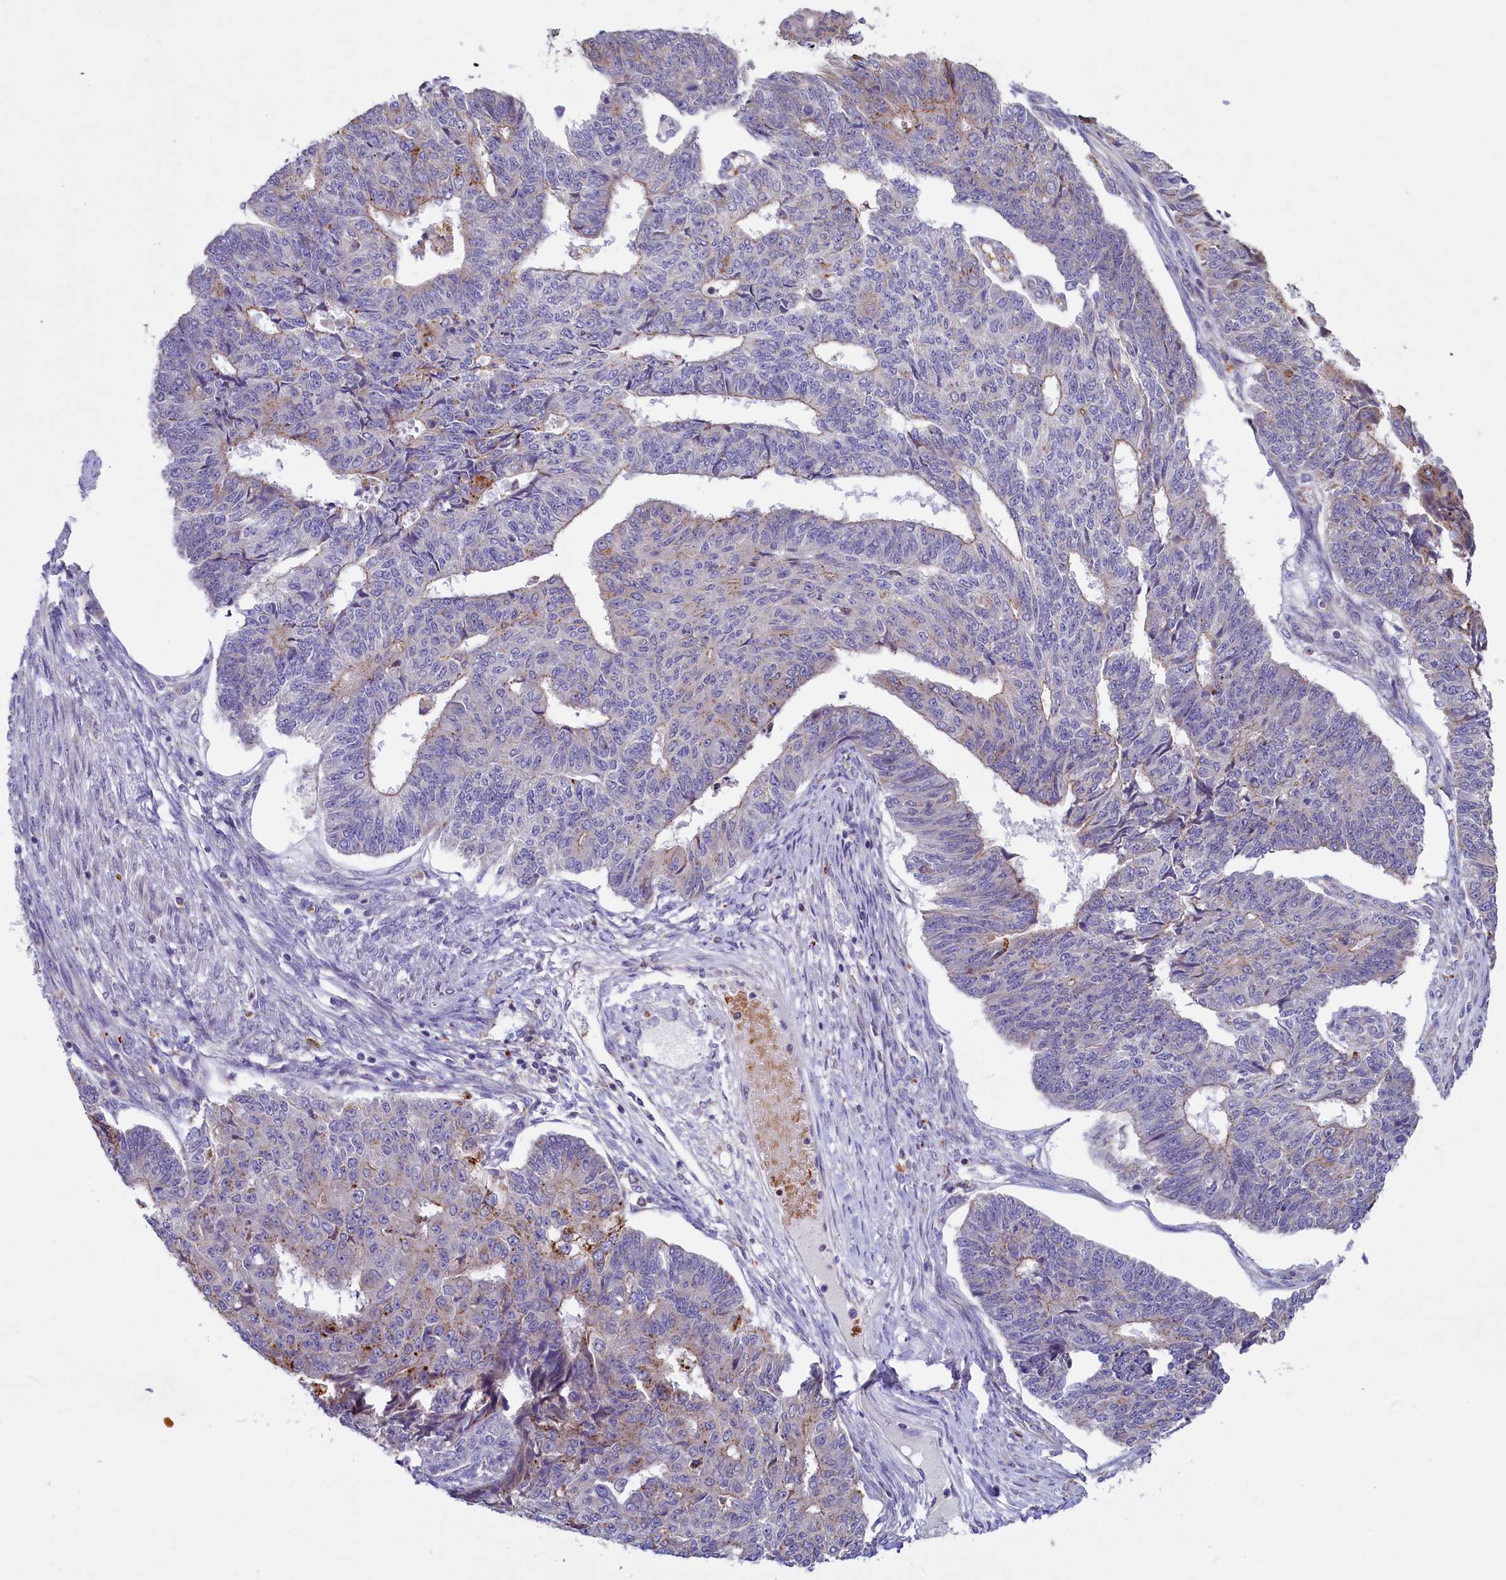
{"staining": {"intensity": "weak", "quantity": "<25%", "location": "cytoplasmic/membranous"}, "tissue": "endometrial cancer", "cell_type": "Tumor cells", "image_type": "cancer", "snomed": [{"axis": "morphology", "description": "Adenocarcinoma, NOS"}, {"axis": "topography", "description": "Endometrium"}], "caption": "Immunohistochemistry (IHC) of human adenocarcinoma (endometrial) reveals no expression in tumor cells.", "gene": "HPS6", "patient": {"sex": "female", "age": 32}}